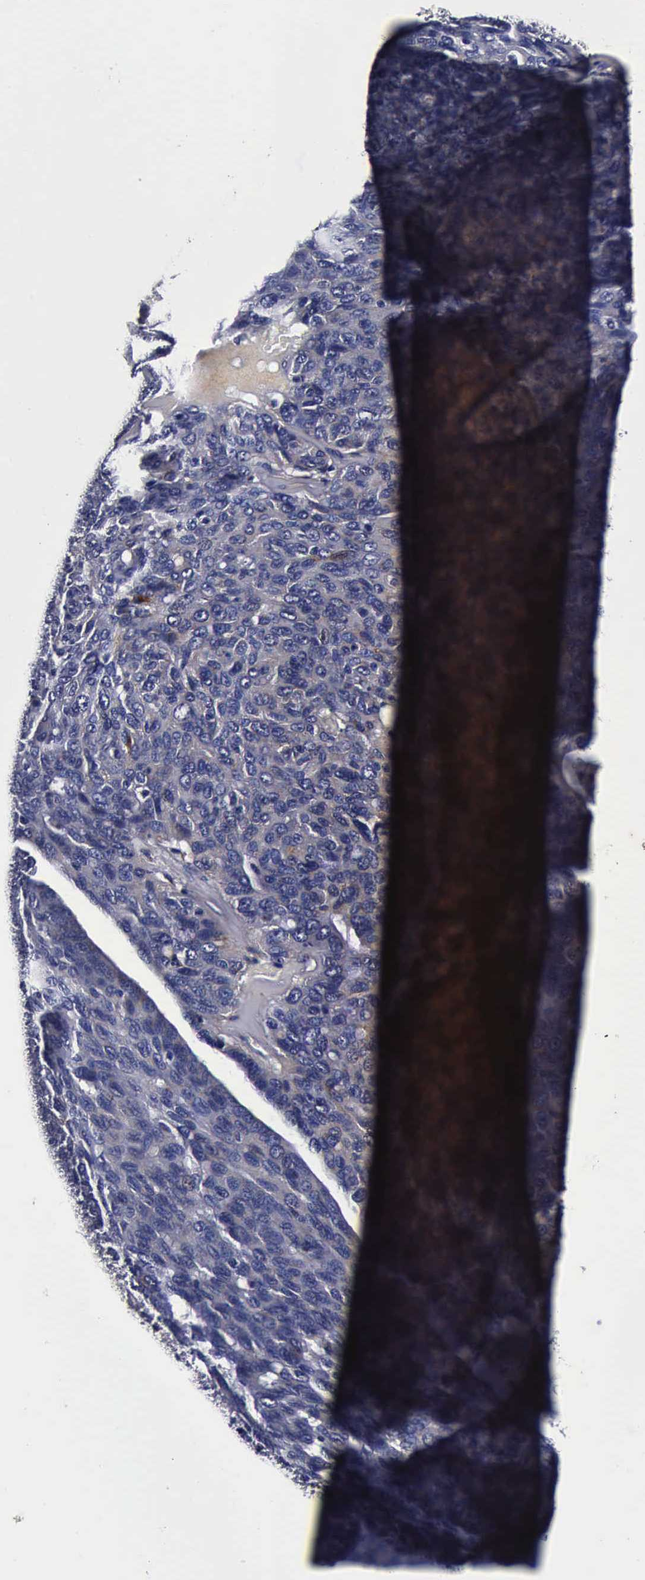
{"staining": {"intensity": "weak", "quantity": ">75%", "location": "cytoplasmic/membranous"}, "tissue": "ovarian cancer", "cell_type": "Tumor cells", "image_type": "cancer", "snomed": [{"axis": "morphology", "description": "Carcinoma, endometroid"}, {"axis": "topography", "description": "Ovary"}], "caption": "High-power microscopy captured an immunohistochemistry (IHC) image of endometroid carcinoma (ovarian), revealing weak cytoplasmic/membranous positivity in approximately >75% of tumor cells. The staining is performed using DAB brown chromogen to label protein expression. The nuclei are counter-stained blue using hematoxylin.", "gene": "CST3", "patient": {"sex": "female", "age": 60}}